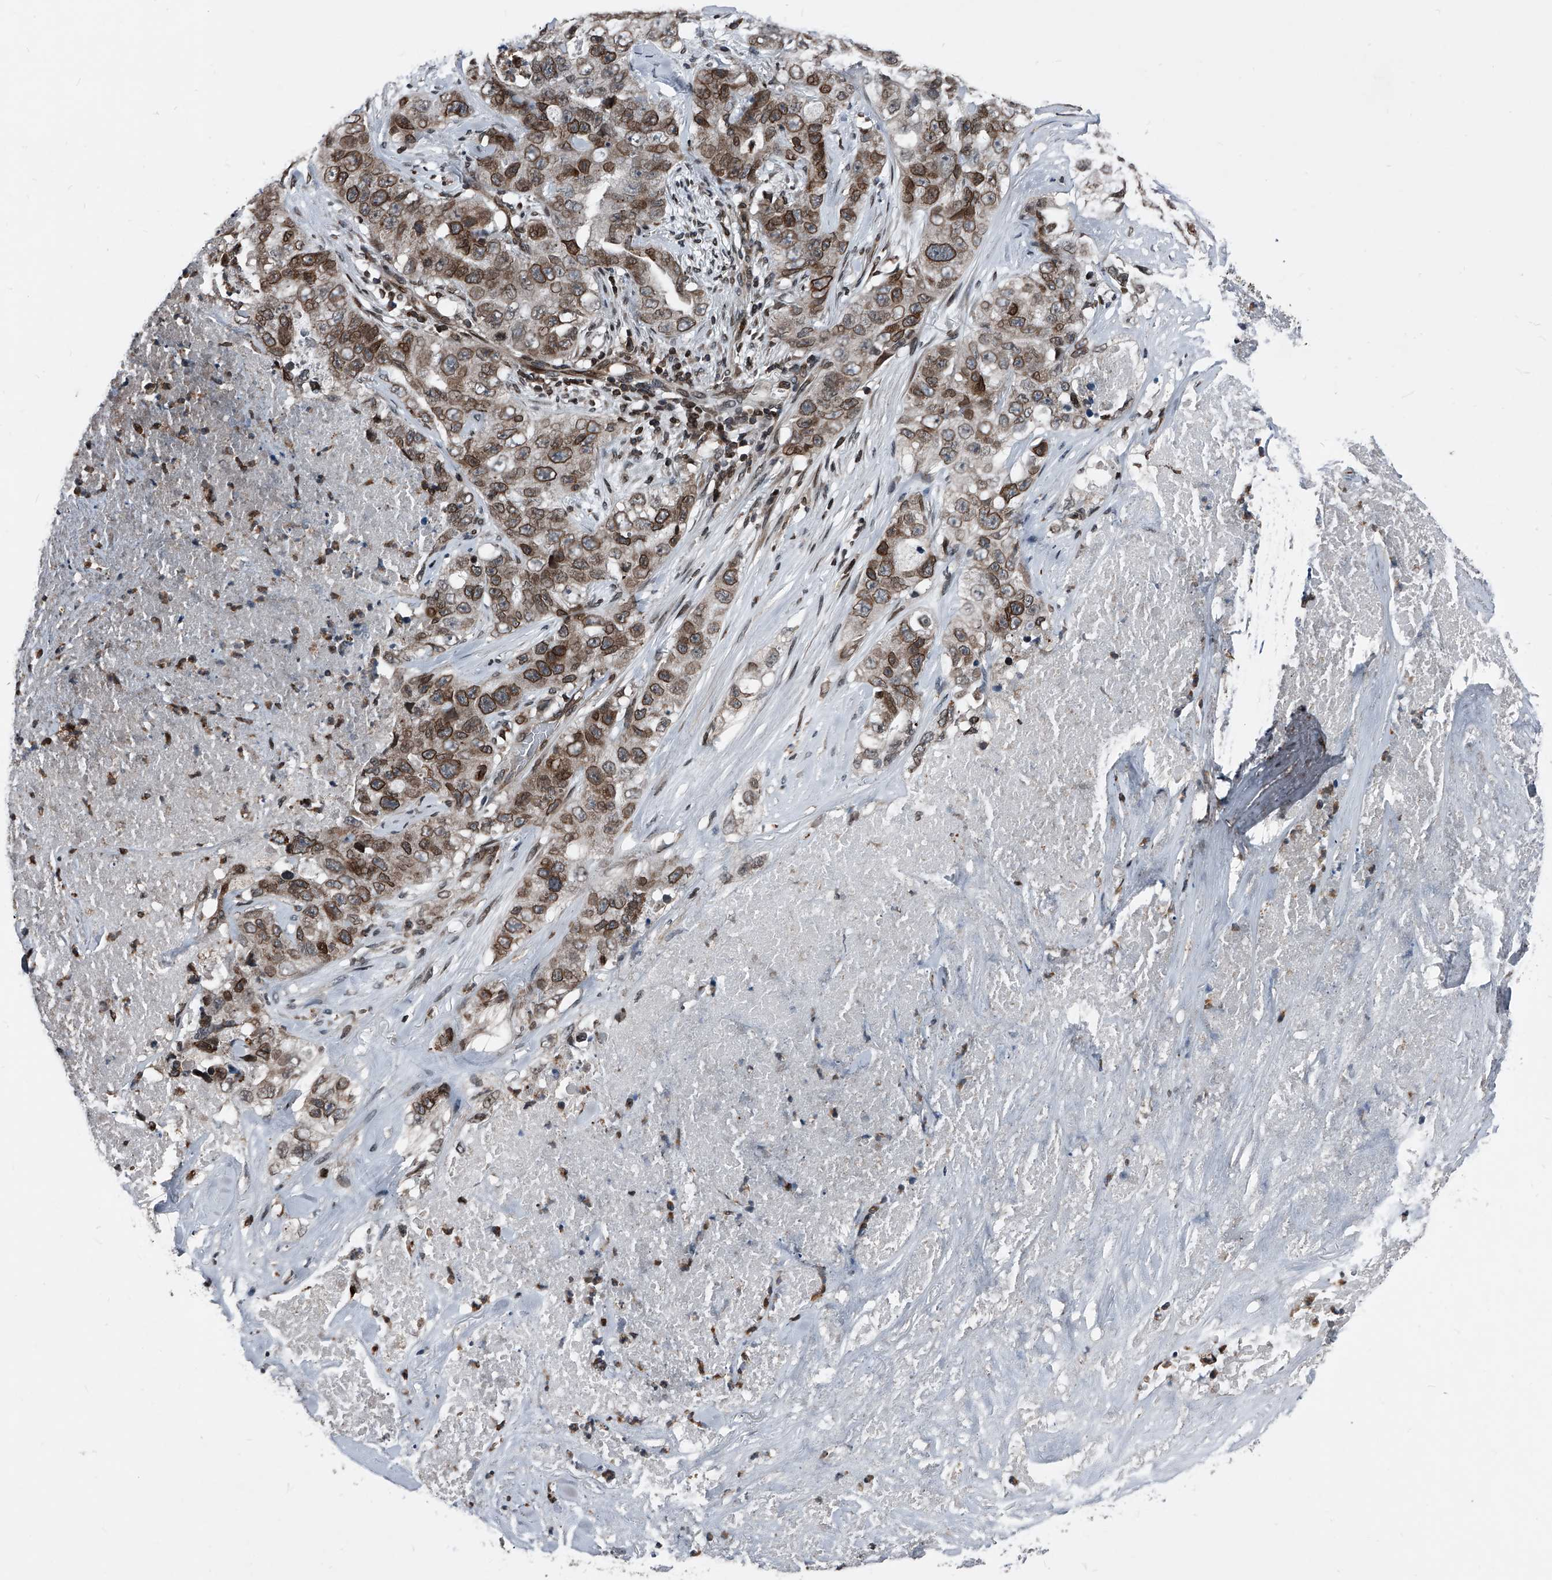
{"staining": {"intensity": "moderate", "quantity": ">75%", "location": "cytoplasmic/membranous,nuclear"}, "tissue": "lung cancer", "cell_type": "Tumor cells", "image_type": "cancer", "snomed": [{"axis": "morphology", "description": "Adenocarcinoma, NOS"}, {"axis": "topography", "description": "Lung"}], "caption": "Brown immunohistochemical staining in human adenocarcinoma (lung) demonstrates moderate cytoplasmic/membranous and nuclear positivity in approximately >75% of tumor cells. (DAB IHC with brightfield microscopy, high magnification).", "gene": "PHF20", "patient": {"sex": "female", "age": 51}}